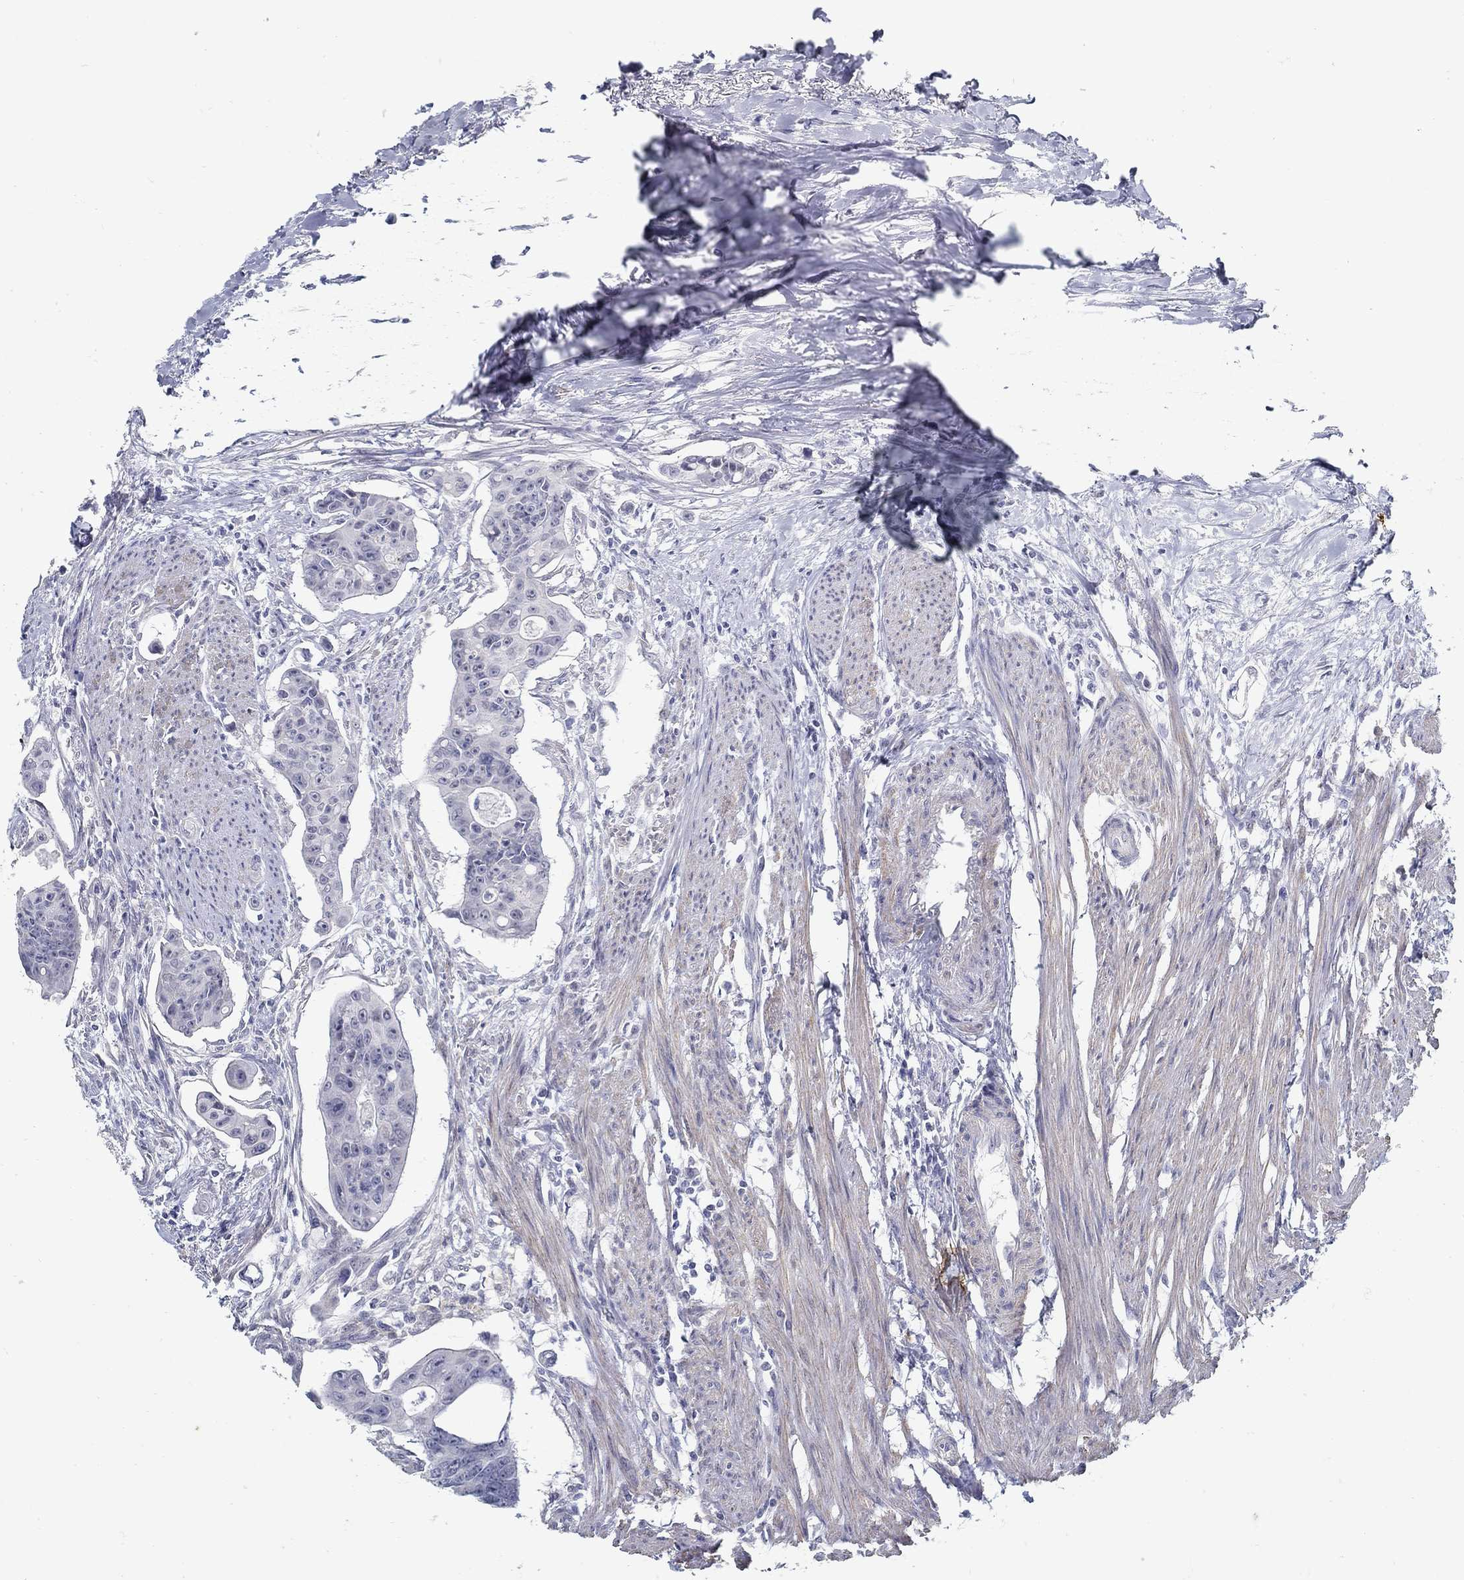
{"staining": {"intensity": "negative", "quantity": "none", "location": "none"}, "tissue": "colorectal cancer", "cell_type": "Tumor cells", "image_type": "cancer", "snomed": [{"axis": "morphology", "description": "Adenocarcinoma, NOS"}, {"axis": "topography", "description": "Colon"}], "caption": "The micrograph shows no staining of tumor cells in adenocarcinoma (colorectal). Brightfield microscopy of immunohistochemistry stained with DAB (3,3'-diaminobenzidine) (brown) and hematoxylin (blue), captured at high magnification.", "gene": "USP29", "patient": {"sex": "male", "age": 70}}